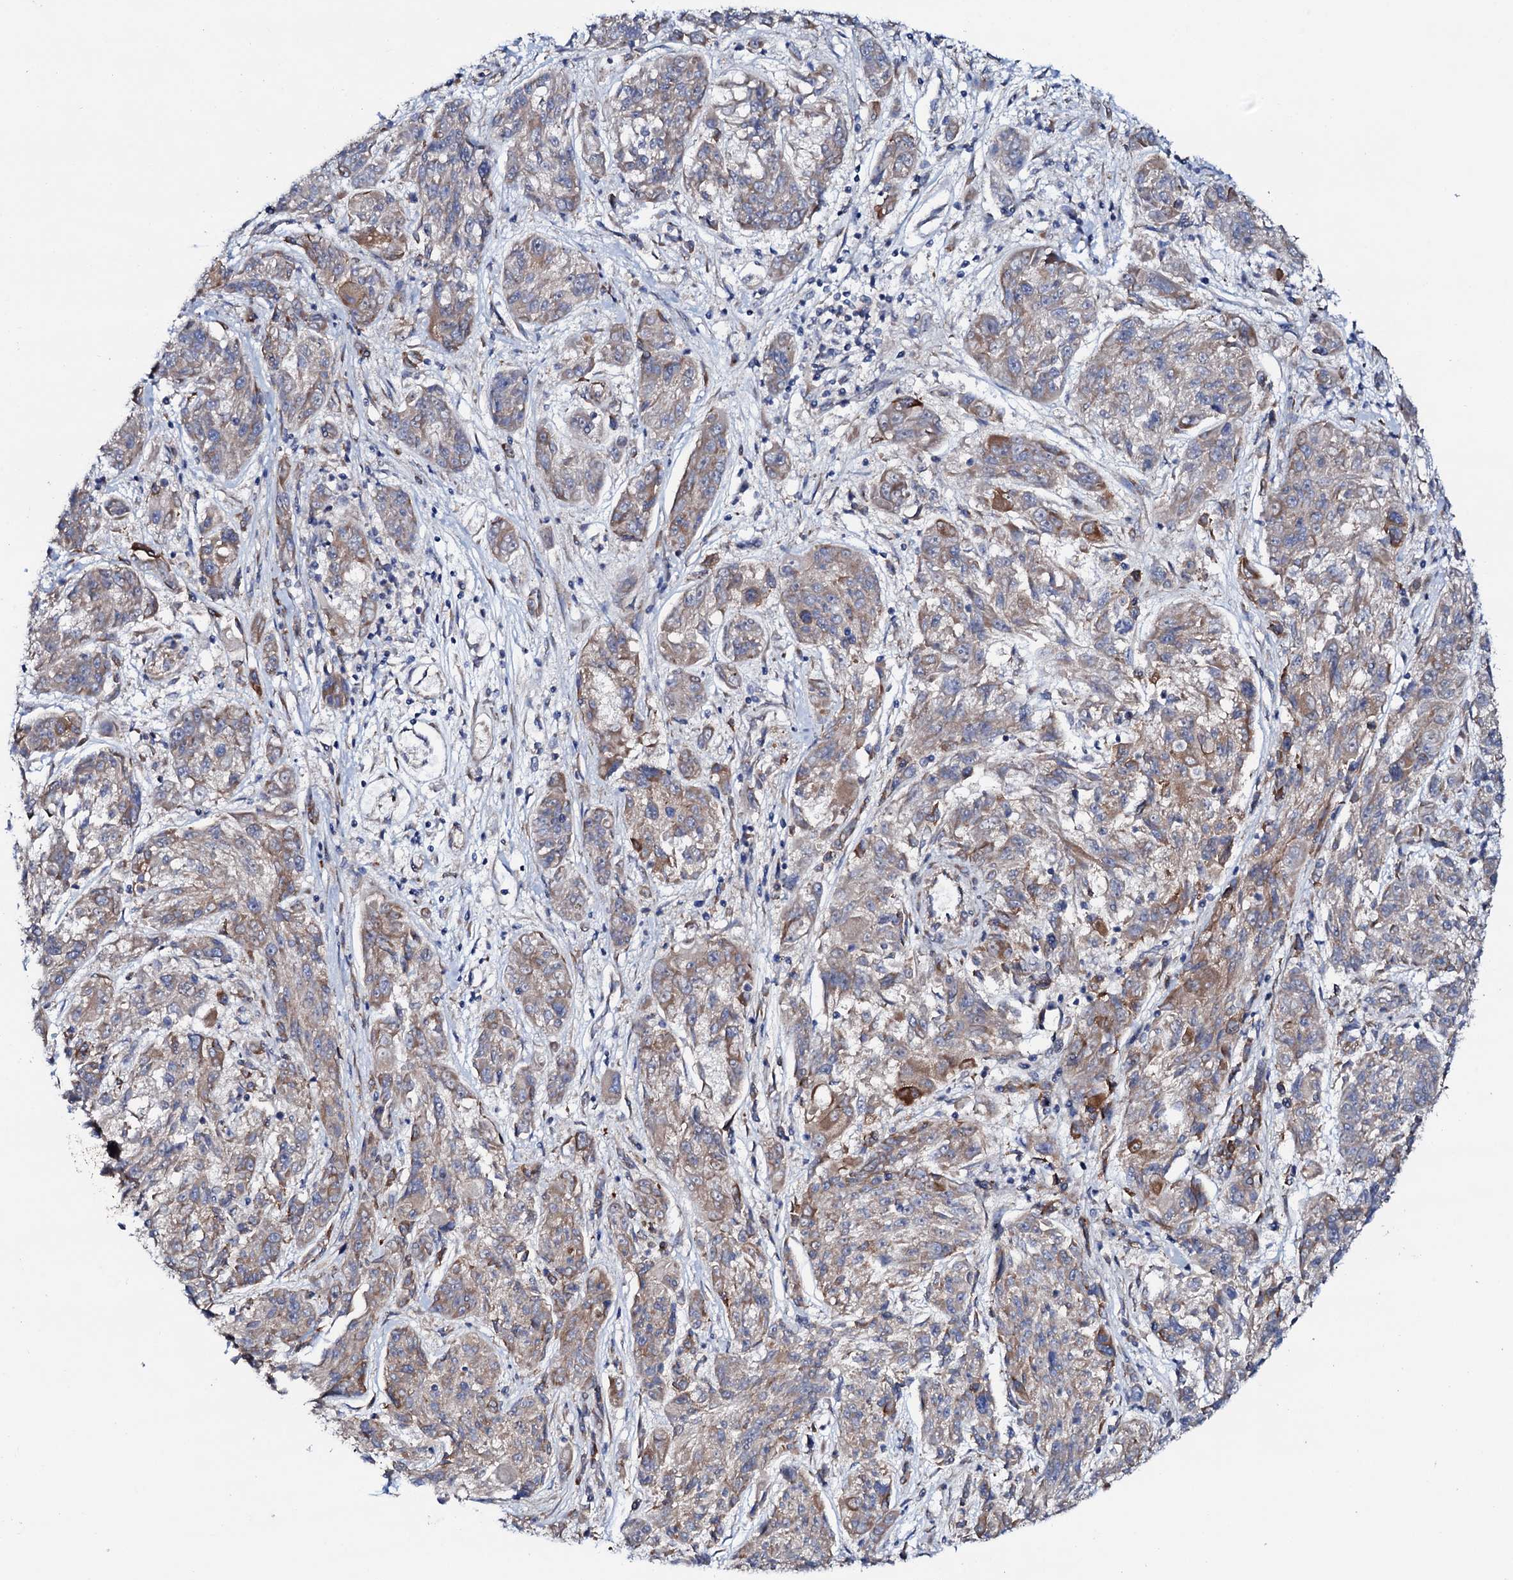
{"staining": {"intensity": "weak", "quantity": "25%-75%", "location": "cytoplasmic/membranous"}, "tissue": "melanoma", "cell_type": "Tumor cells", "image_type": "cancer", "snomed": [{"axis": "morphology", "description": "Malignant melanoma, NOS"}, {"axis": "topography", "description": "Skin"}], "caption": "A brown stain highlights weak cytoplasmic/membranous positivity of a protein in human malignant melanoma tumor cells.", "gene": "STARD13", "patient": {"sex": "male", "age": 53}}